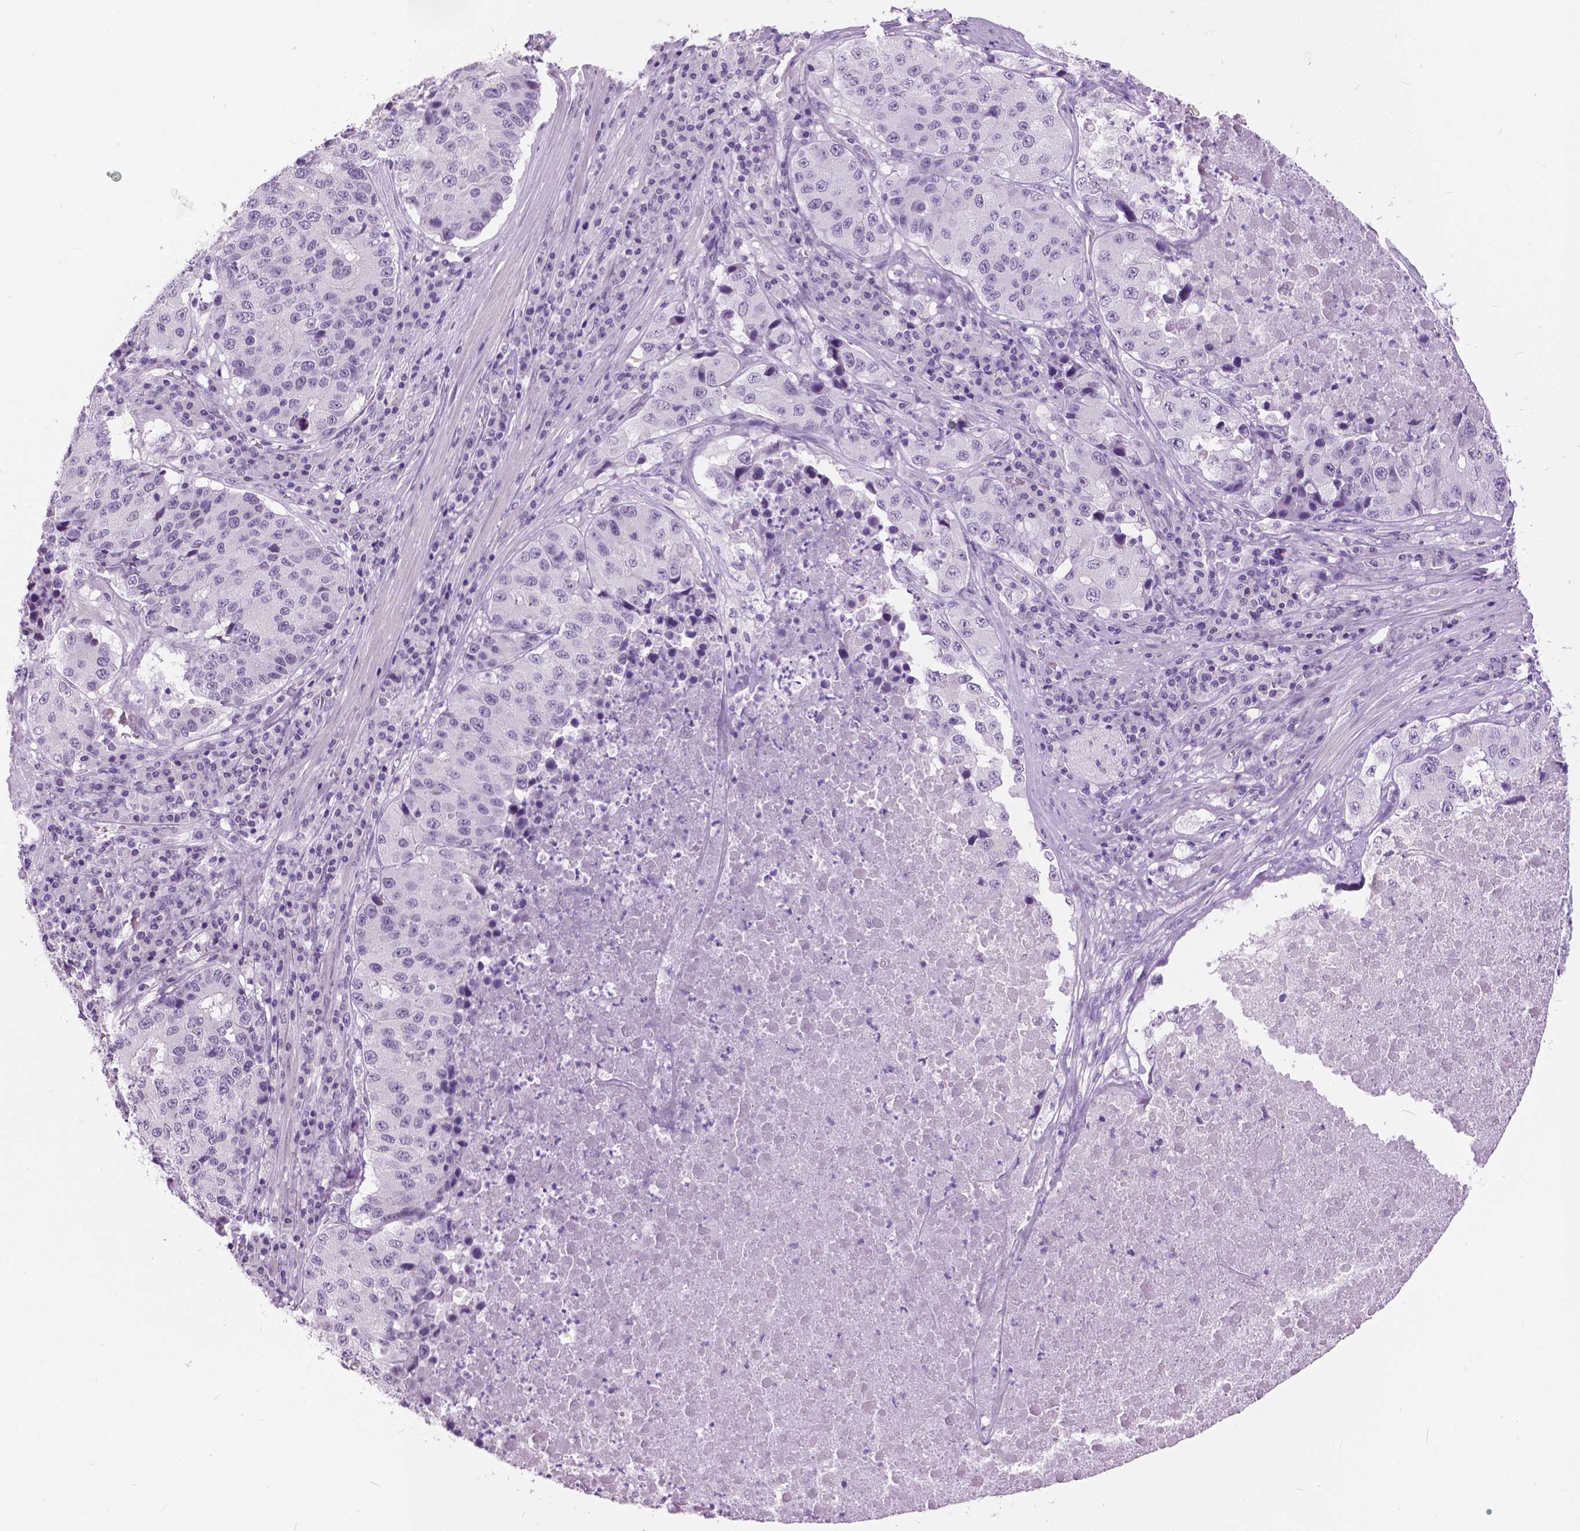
{"staining": {"intensity": "negative", "quantity": "none", "location": "none"}, "tissue": "stomach cancer", "cell_type": "Tumor cells", "image_type": "cancer", "snomed": [{"axis": "morphology", "description": "Adenocarcinoma, NOS"}, {"axis": "topography", "description": "Stomach"}], "caption": "Immunohistochemistry (IHC) of human stomach cancer (adenocarcinoma) reveals no expression in tumor cells. (Stains: DAB (3,3'-diaminobenzidine) immunohistochemistry with hematoxylin counter stain, Microscopy: brightfield microscopy at high magnification).", "gene": "MYOM1", "patient": {"sex": "male", "age": 71}}